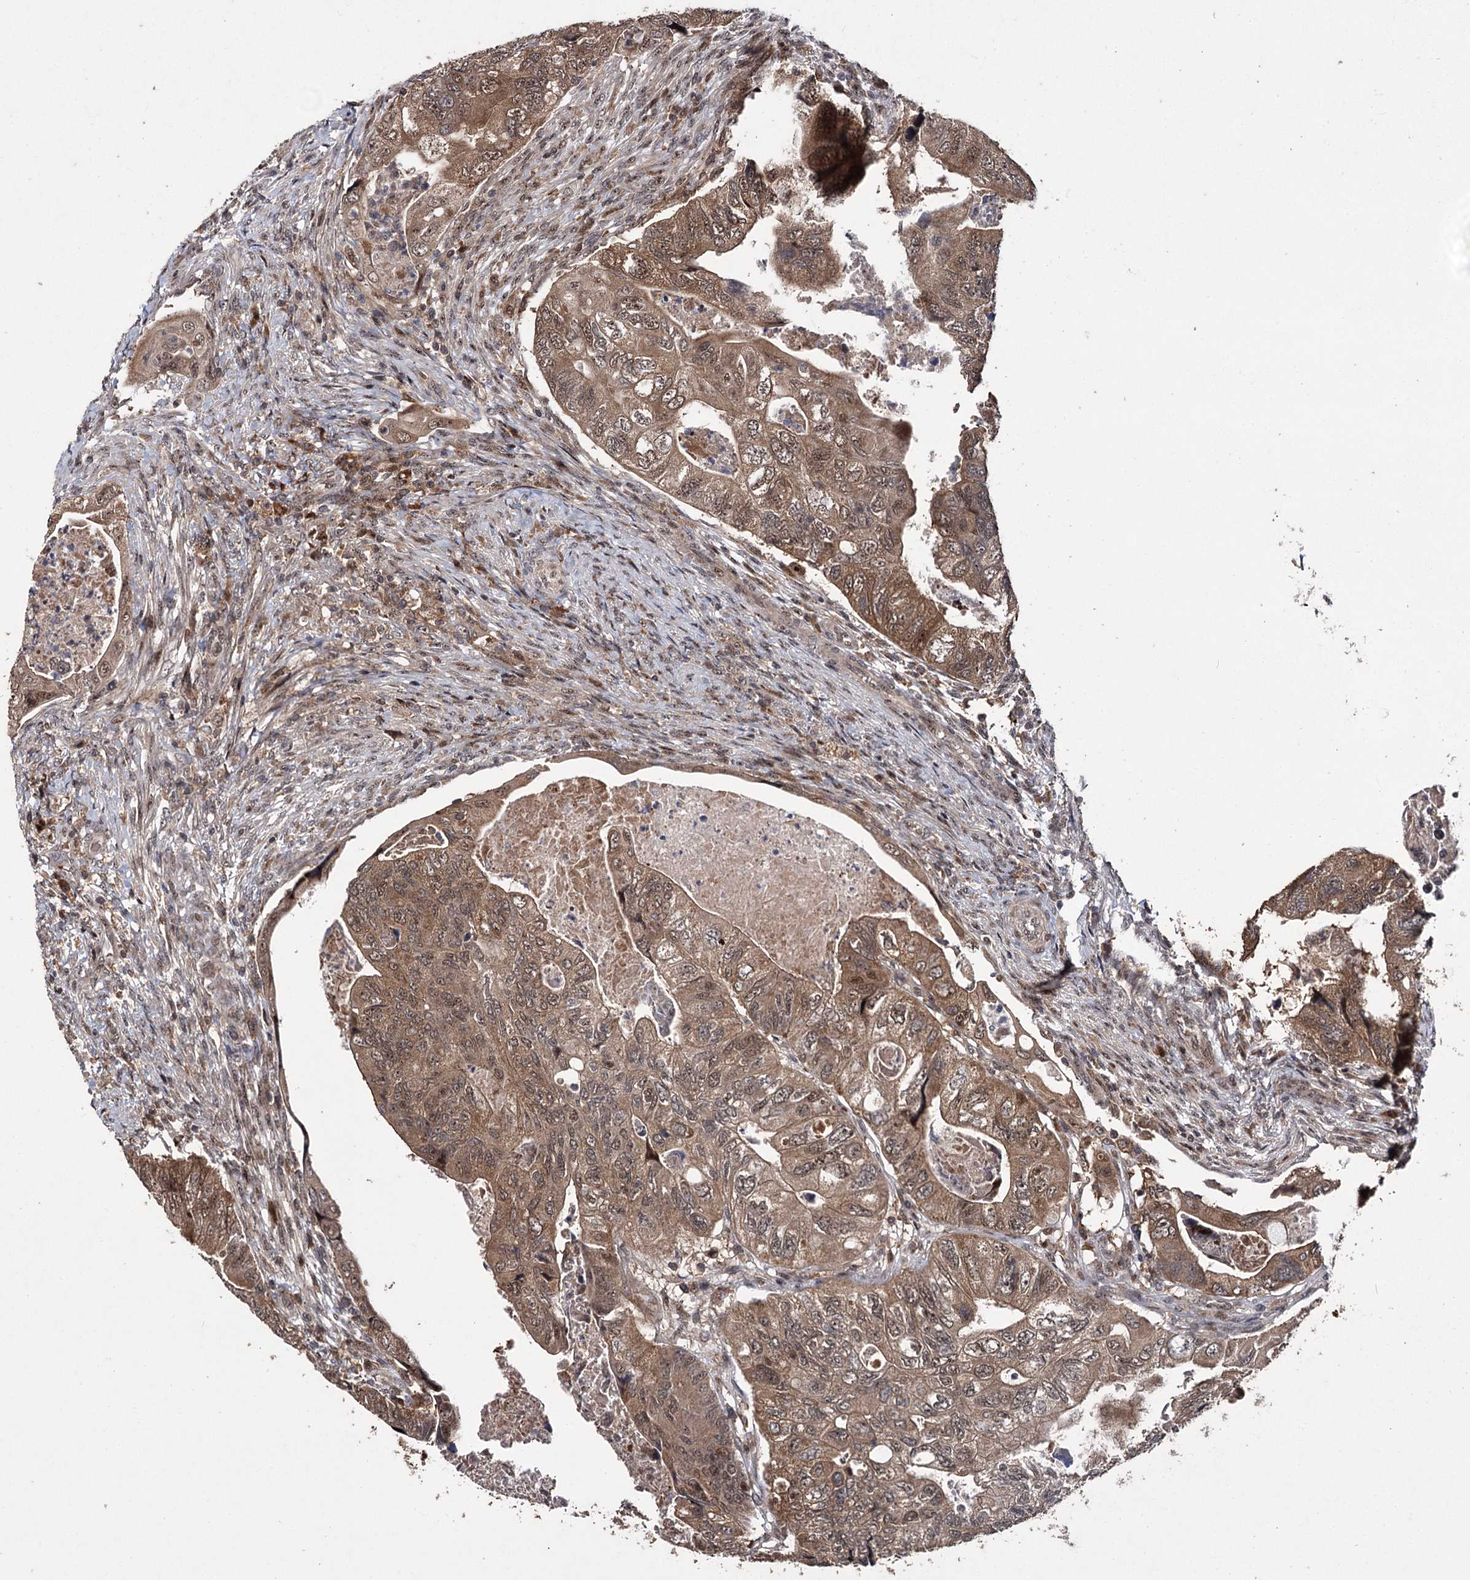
{"staining": {"intensity": "moderate", "quantity": ">75%", "location": "cytoplasmic/membranous,nuclear"}, "tissue": "colorectal cancer", "cell_type": "Tumor cells", "image_type": "cancer", "snomed": [{"axis": "morphology", "description": "Adenocarcinoma, NOS"}, {"axis": "topography", "description": "Rectum"}], "caption": "Colorectal cancer (adenocarcinoma) tissue exhibits moderate cytoplasmic/membranous and nuclear staining in about >75% of tumor cells", "gene": "MKNK2", "patient": {"sex": "male", "age": 63}}